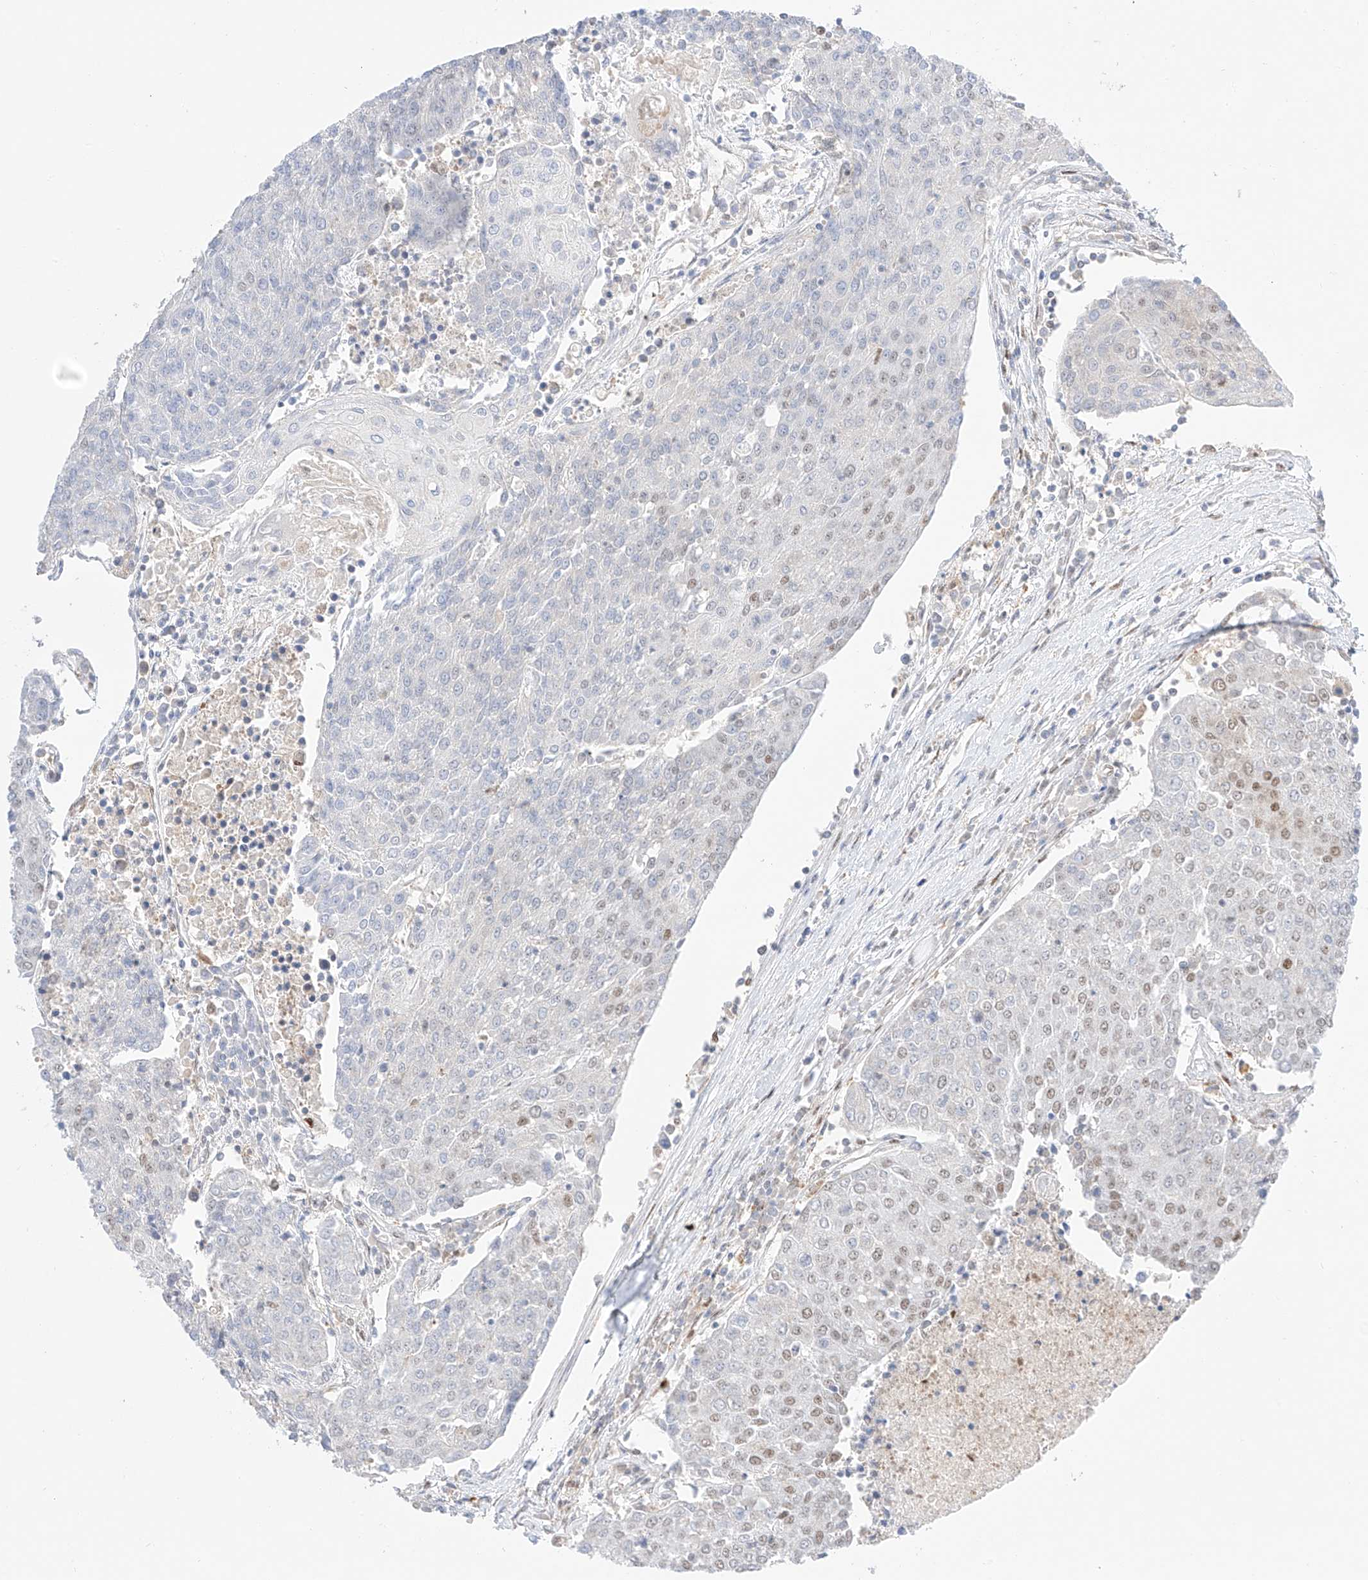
{"staining": {"intensity": "moderate", "quantity": "<25%", "location": "nuclear"}, "tissue": "urothelial cancer", "cell_type": "Tumor cells", "image_type": "cancer", "snomed": [{"axis": "morphology", "description": "Urothelial carcinoma, High grade"}, {"axis": "topography", "description": "Urinary bladder"}], "caption": "This histopathology image demonstrates urothelial cancer stained with IHC to label a protein in brown. The nuclear of tumor cells show moderate positivity for the protein. Nuclei are counter-stained blue.", "gene": "APIP", "patient": {"sex": "female", "age": 85}}